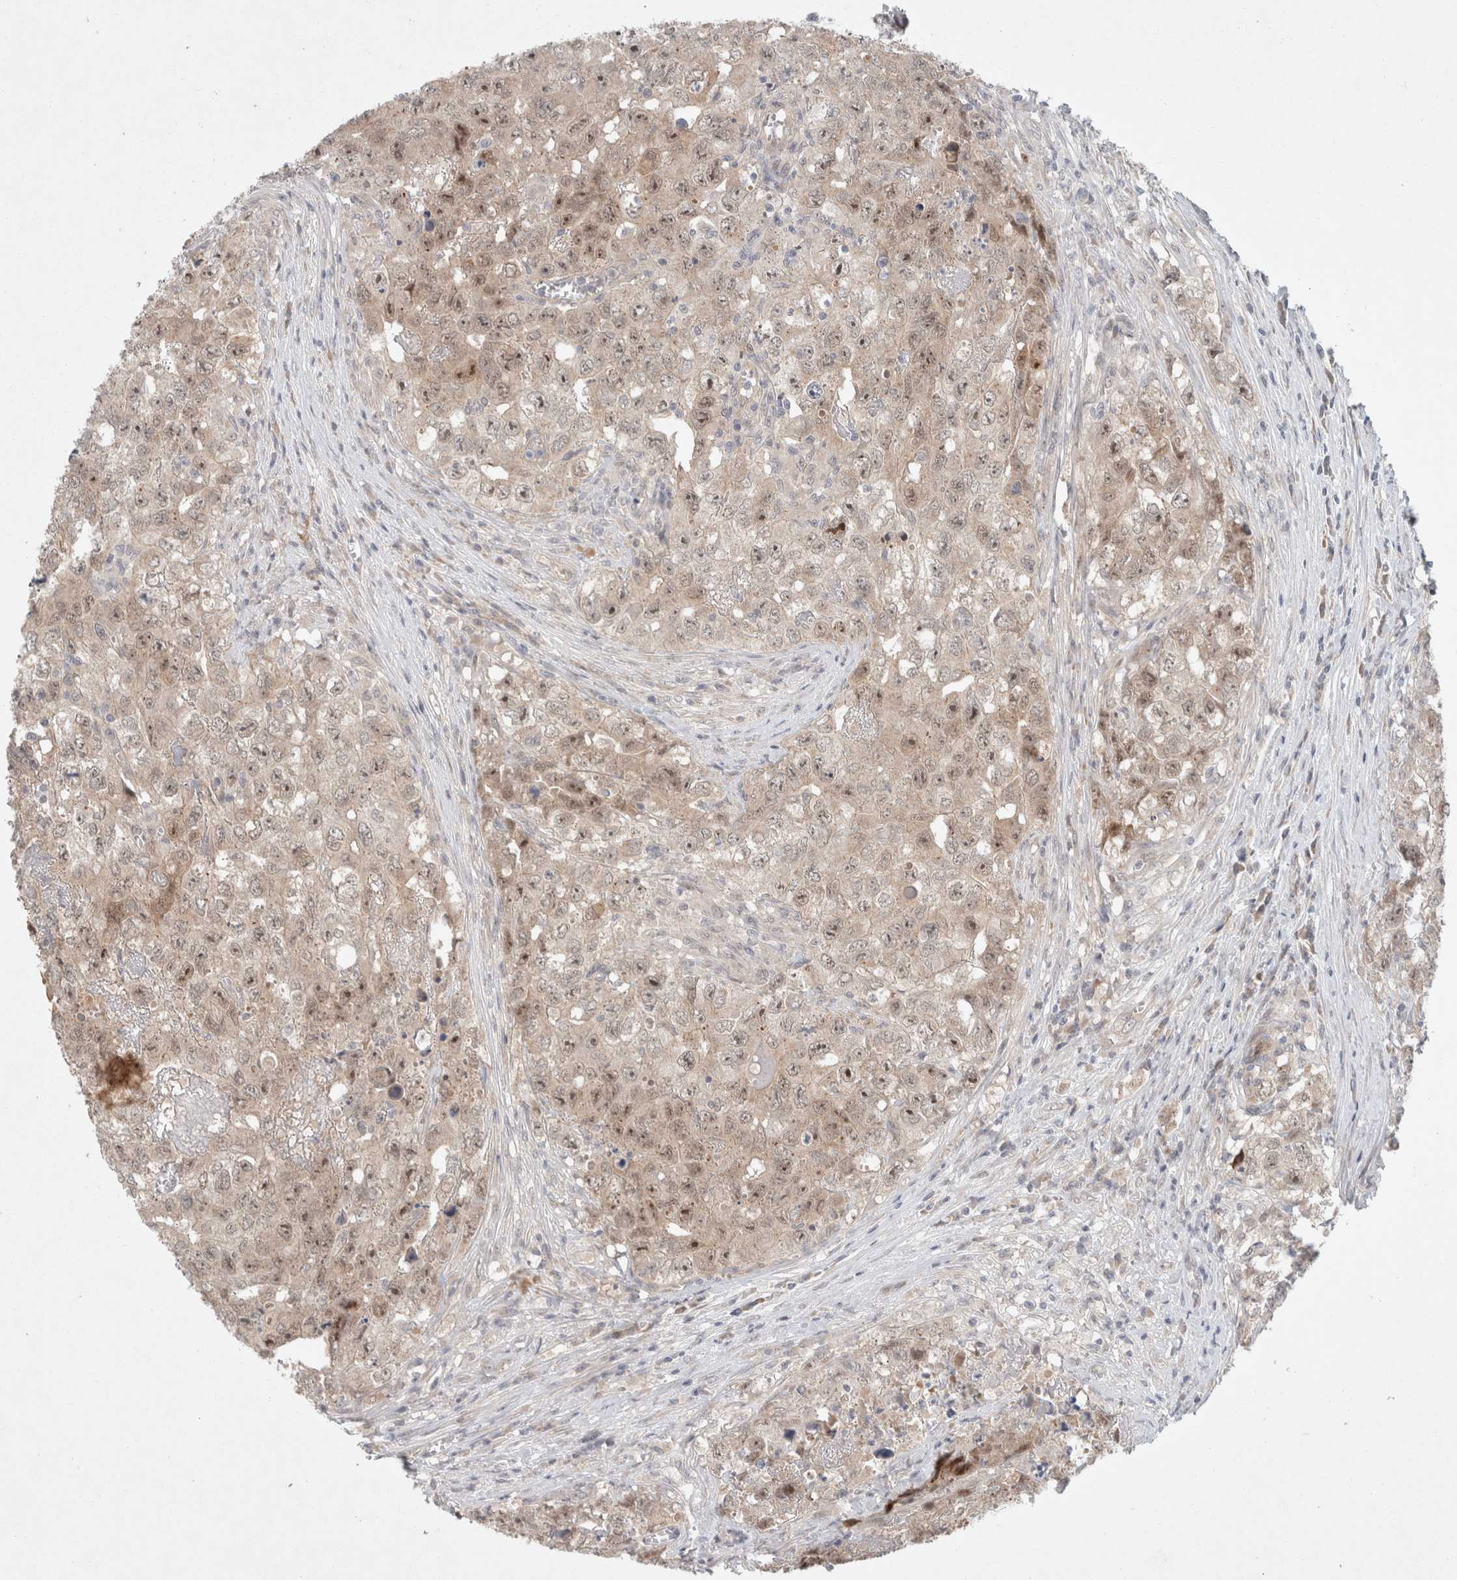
{"staining": {"intensity": "moderate", "quantity": "25%-75%", "location": "nuclear"}, "tissue": "testis cancer", "cell_type": "Tumor cells", "image_type": "cancer", "snomed": [{"axis": "morphology", "description": "Seminoma, NOS"}, {"axis": "morphology", "description": "Carcinoma, Embryonal, NOS"}, {"axis": "topography", "description": "Testis"}], "caption": "Testis cancer (embryonal carcinoma) stained with DAB IHC demonstrates medium levels of moderate nuclear expression in about 25%-75% of tumor cells.", "gene": "RASAL2", "patient": {"sex": "male", "age": 43}}